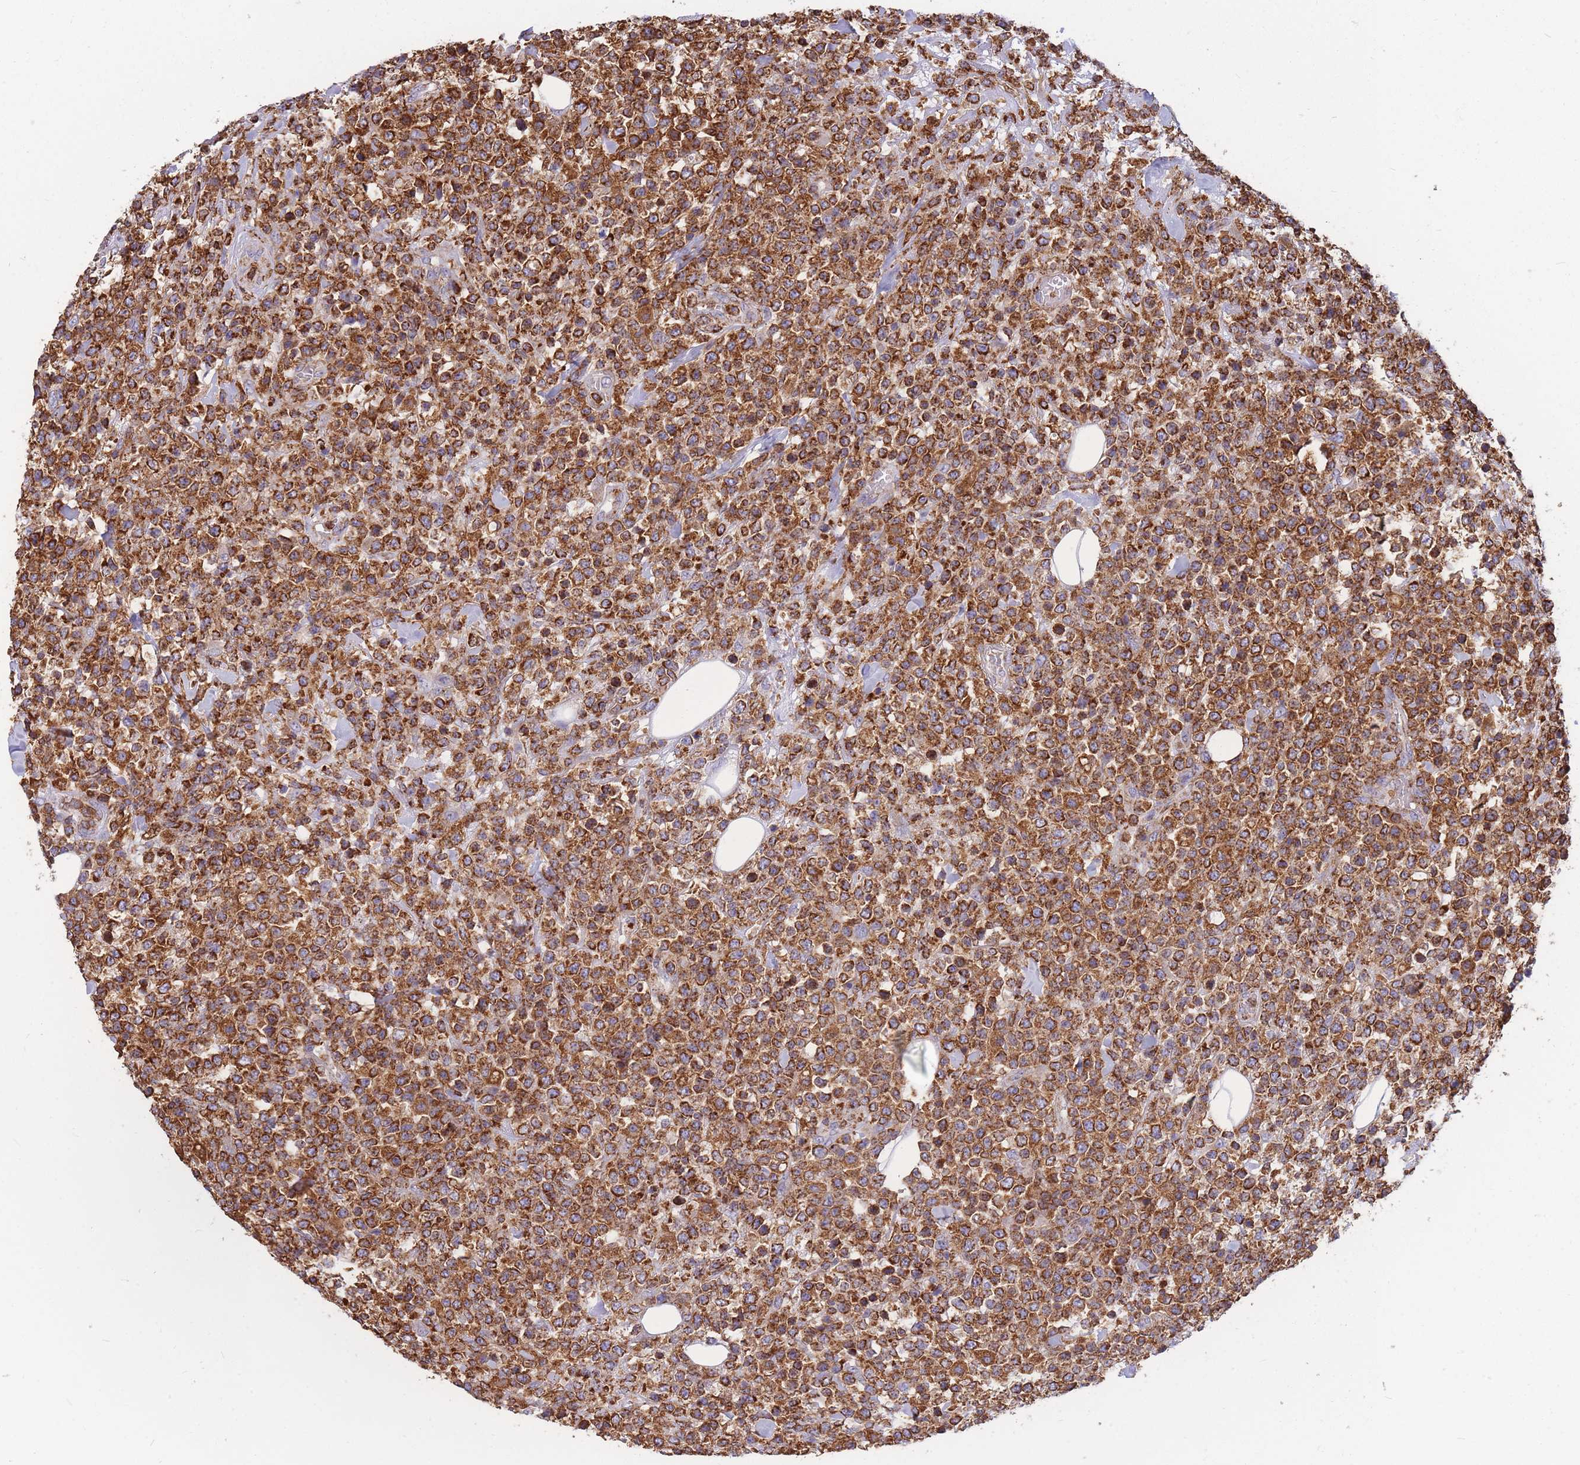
{"staining": {"intensity": "moderate", "quantity": ">75%", "location": "cytoplasmic/membranous"}, "tissue": "lymphoma", "cell_type": "Tumor cells", "image_type": "cancer", "snomed": [{"axis": "morphology", "description": "Malignant lymphoma, non-Hodgkin's type, High grade"}, {"axis": "topography", "description": "Colon"}], "caption": "Human lymphoma stained with a protein marker displays moderate staining in tumor cells.", "gene": "MRPL54", "patient": {"sex": "female", "age": 53}}